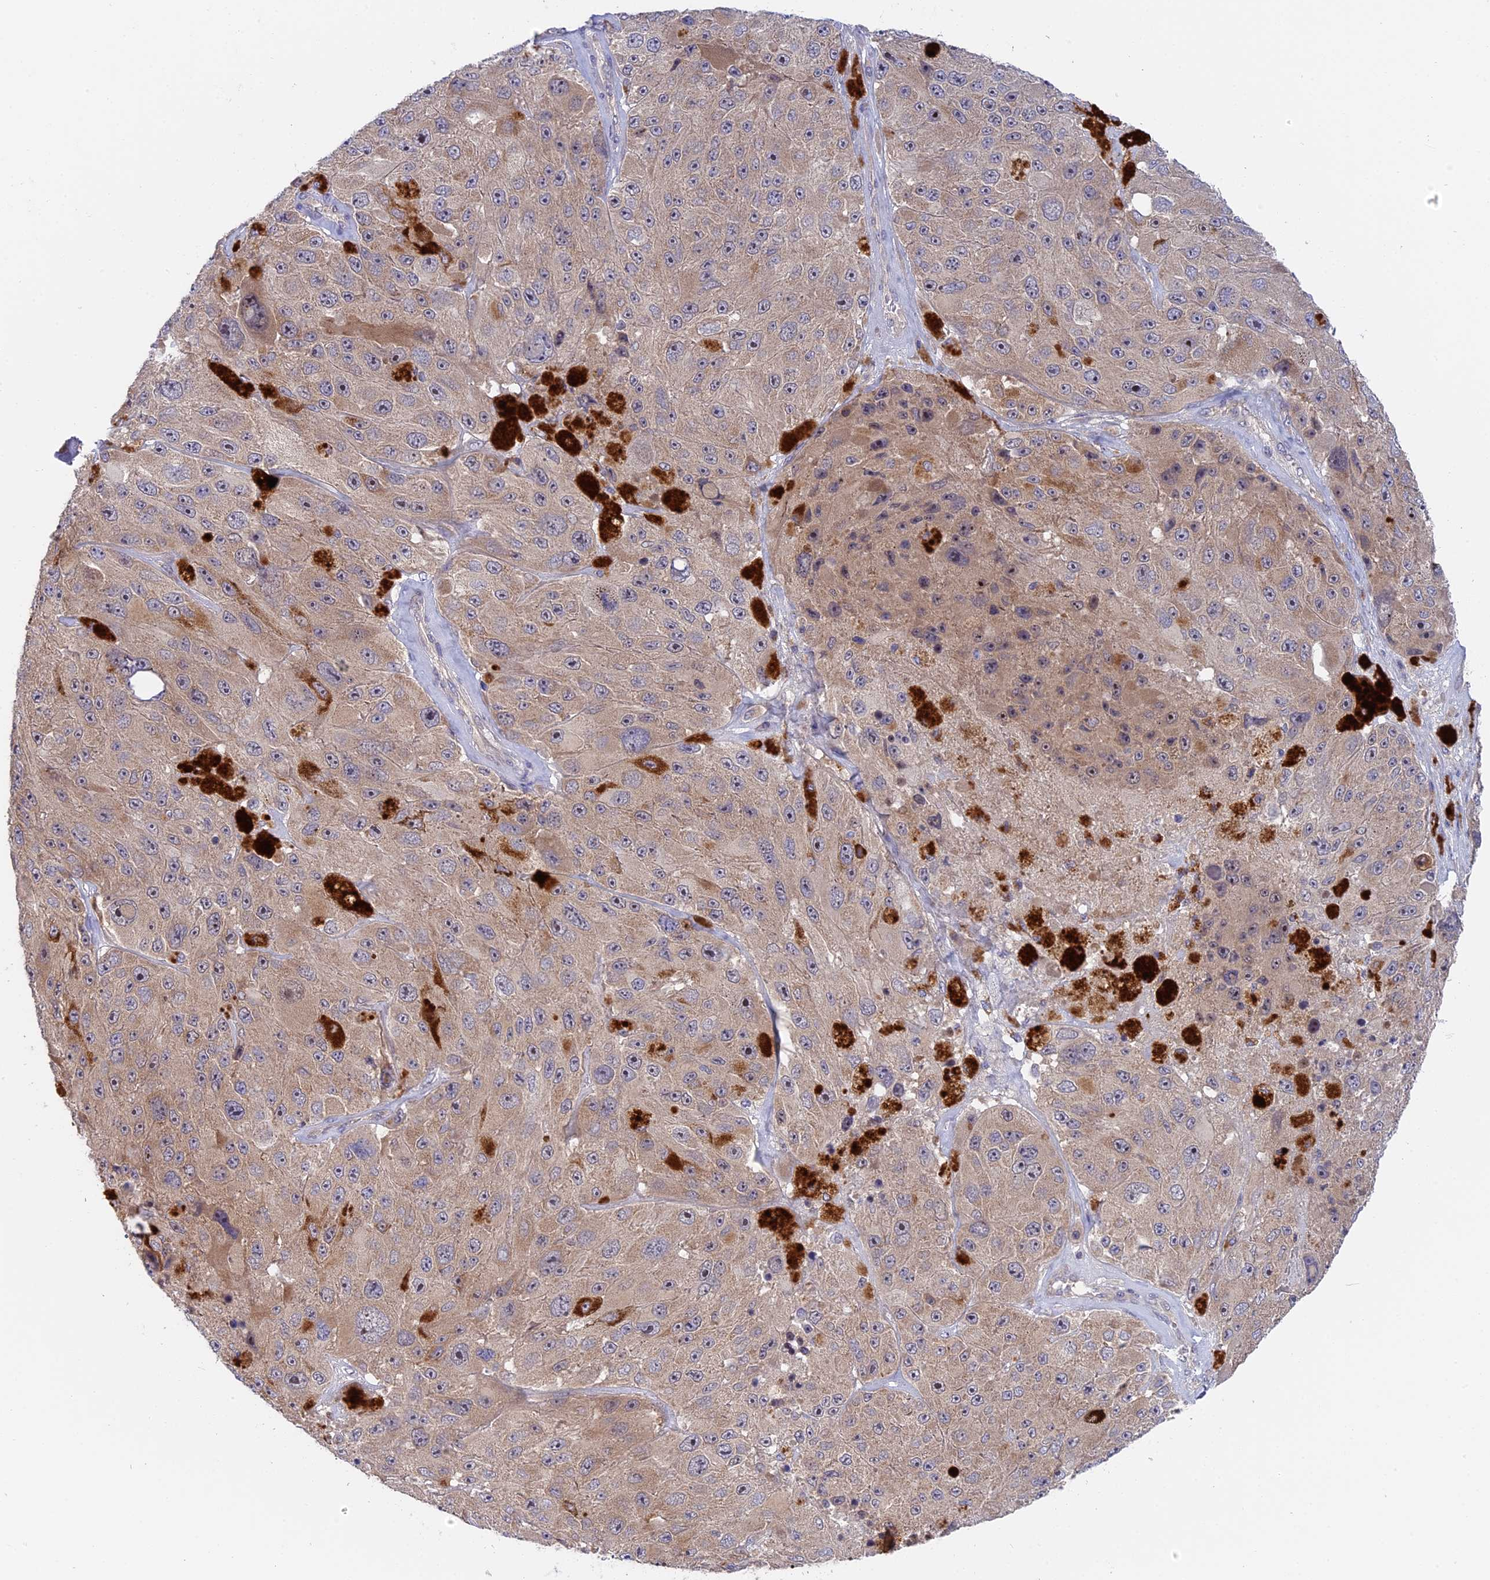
{"staining": {"intensity": "weak", "quantity": ">75%", "location": "cytoplasmic/membranous"}, "tissue": "melanoma", "cell_type": "Tumor cells", "image_type": "cancer", "snomed": [{"axis": "morphology", "description": "Malignant melanoma, Metastatic site"}, {"axis": "topography", "description": "Lymph node"}], "caption": "Human melanoma stained with a brown dye reveals weak cytoplasmic/membranous positive positivity in approximately >75% of tumor cells.", "gene": "TENT4B", "patient": {"sex": "male", "age": 62}}